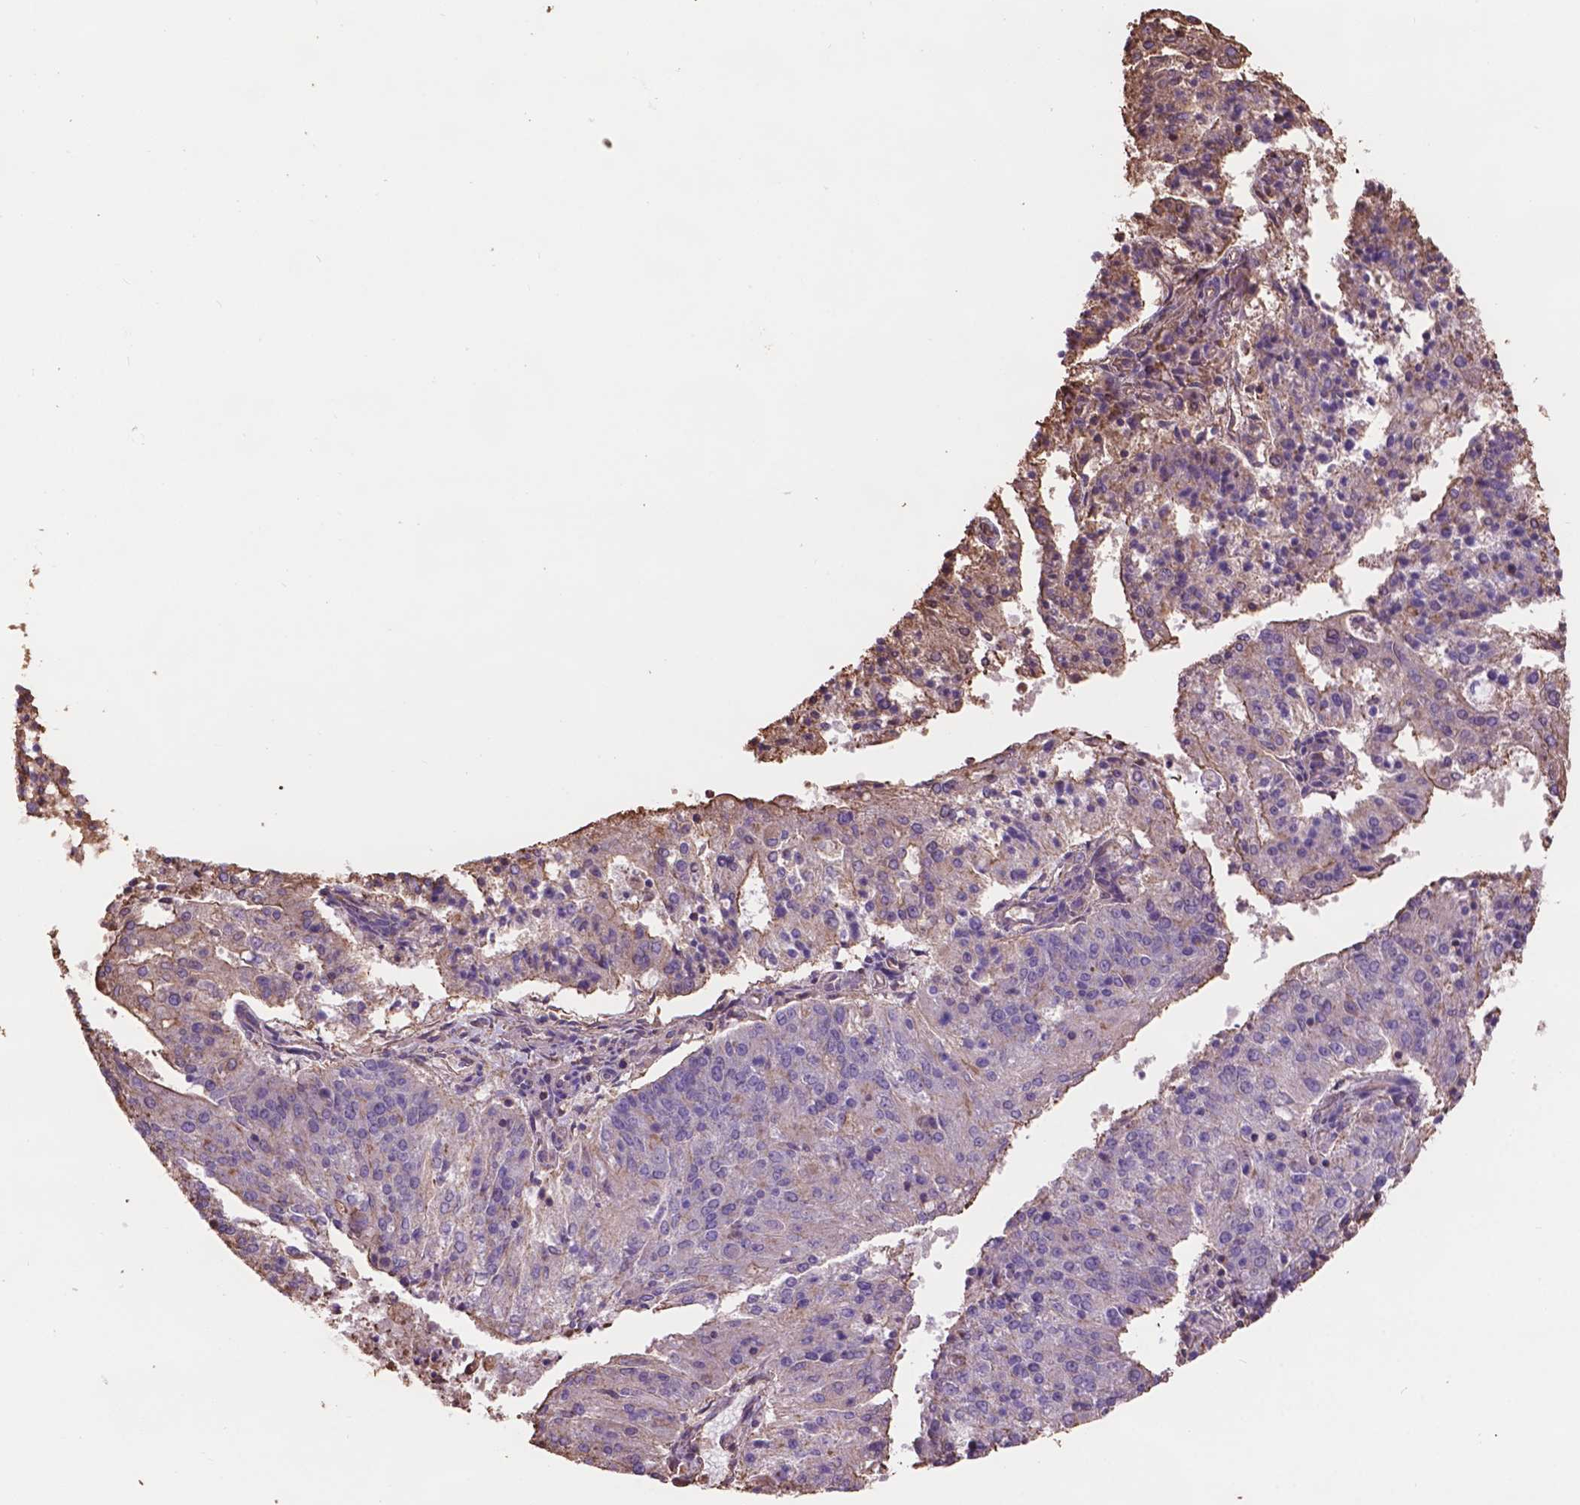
{"staining": {"intensity": "moderate", "quantity": "<25%", "location": "cytoplasmic/membranous"}, "tissue": "endometrial cancer", "cell_type": "Tumor cells", "image_type": "cancer", "snomed": [{"axis": "morphology", "description": "Adenocarcinoma, NOS"}, {"axis": "topography", "description": "Endometrium"}], "caption": "Endometrial cancer stained with a brown dye demonstrates moderate cytoplasmic/membranous positive expression in about <25% of tumor cells.", "gene": "NIPA2", "patient": {"sex": "female", "age": 82}}